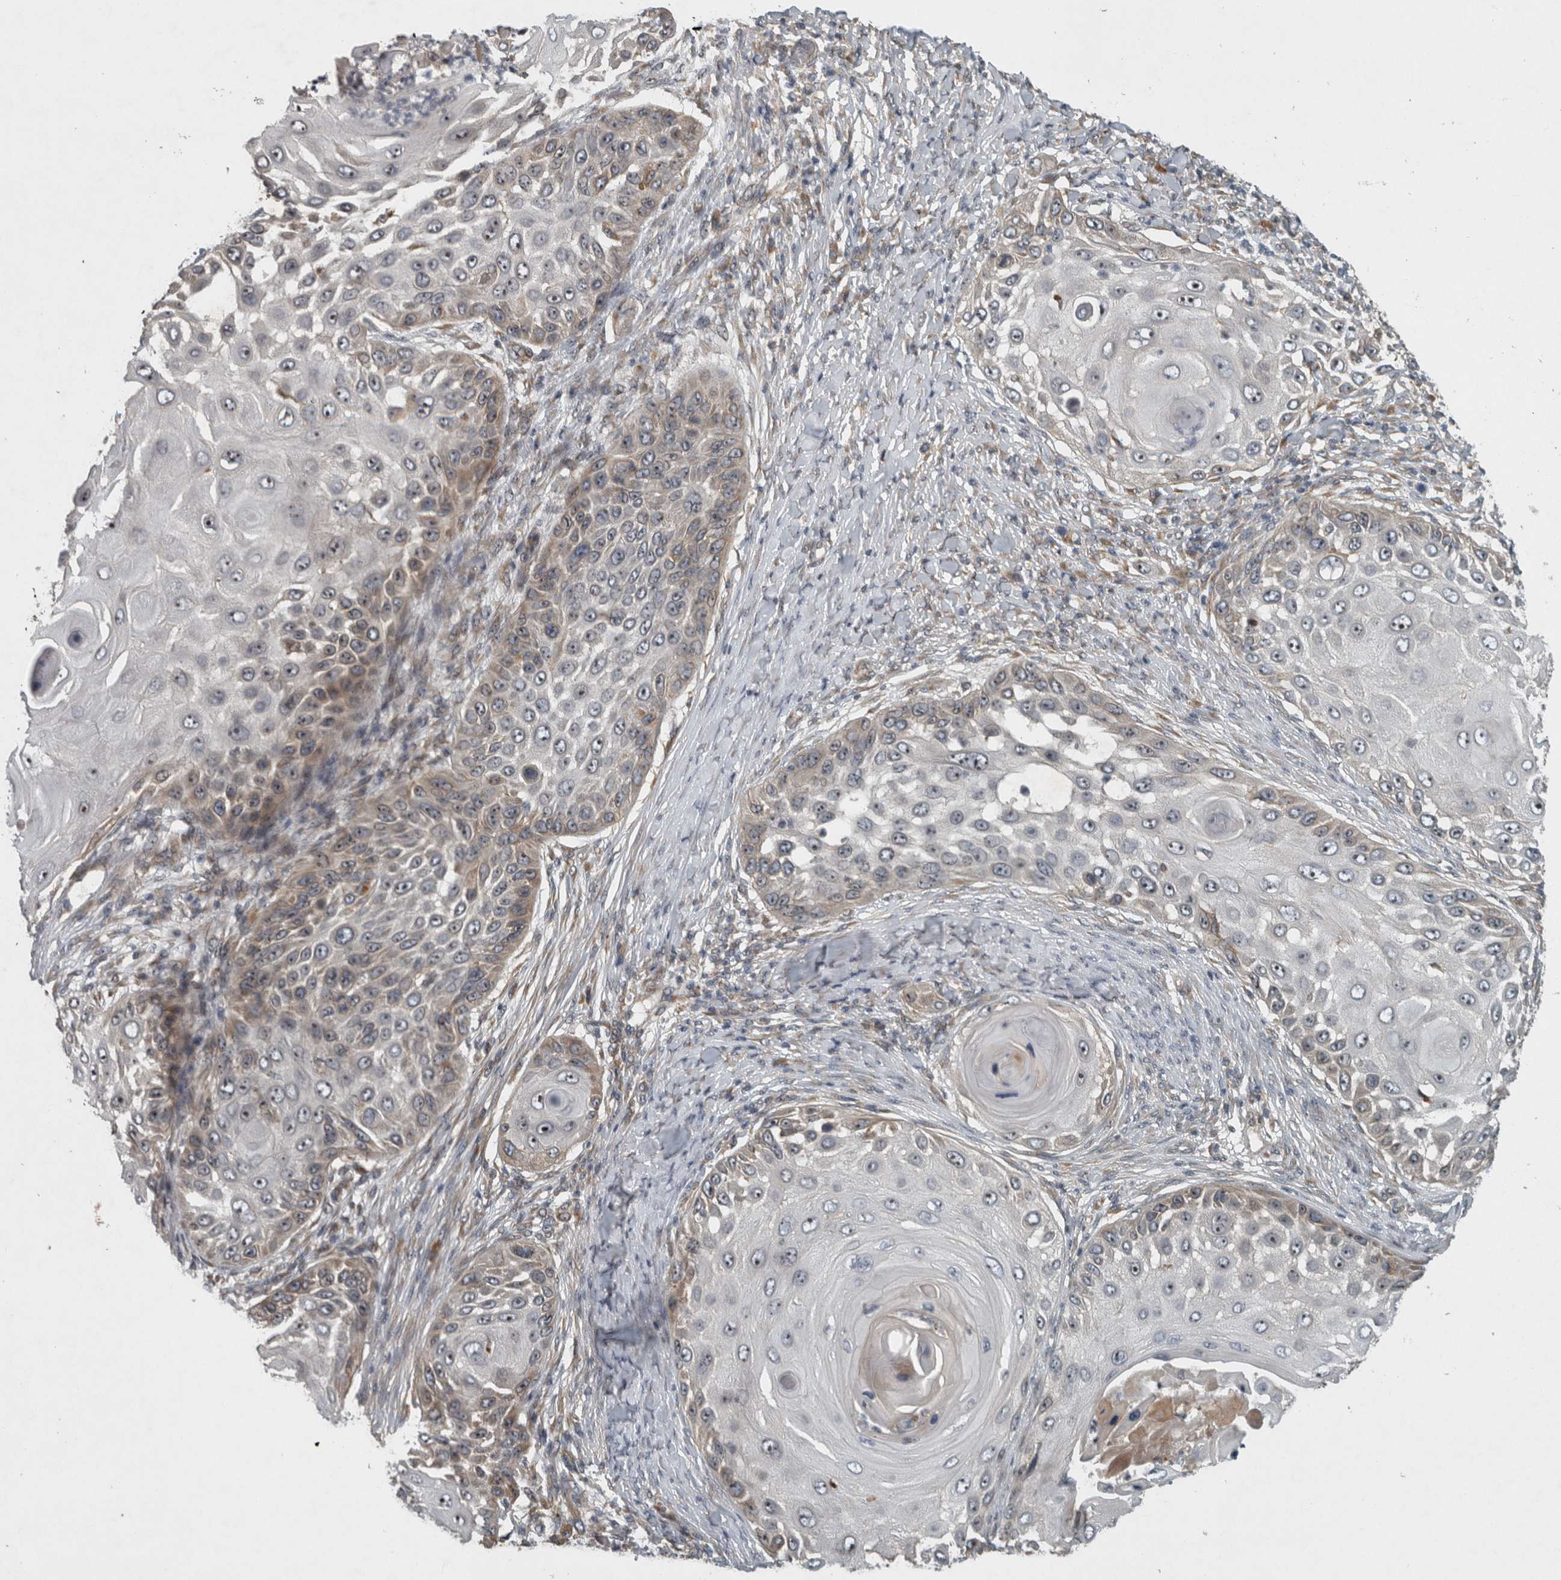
{"staining": {"intensity": "moderate", "quantity": "<25%", "location": "cytoplasmic/membranous,nuclear"}, "tissue": "skin cancer", "cell_type": "Tumor cells", "image_type": "cancer", "snomed": [{"axis": "morphology", "description": "Squamous cell carcinoma, NOS"}, {"axis": "topography", "description": "Skin"}], "caption": "Skin cancer (squamous cell carcinoma) stained for a protein demonstrates moderate cytoplasmic/membranous and nuclear positivity in tumor cells.", "gene": "GPR137B", "patient": {"sex": "female", "age": 44}}